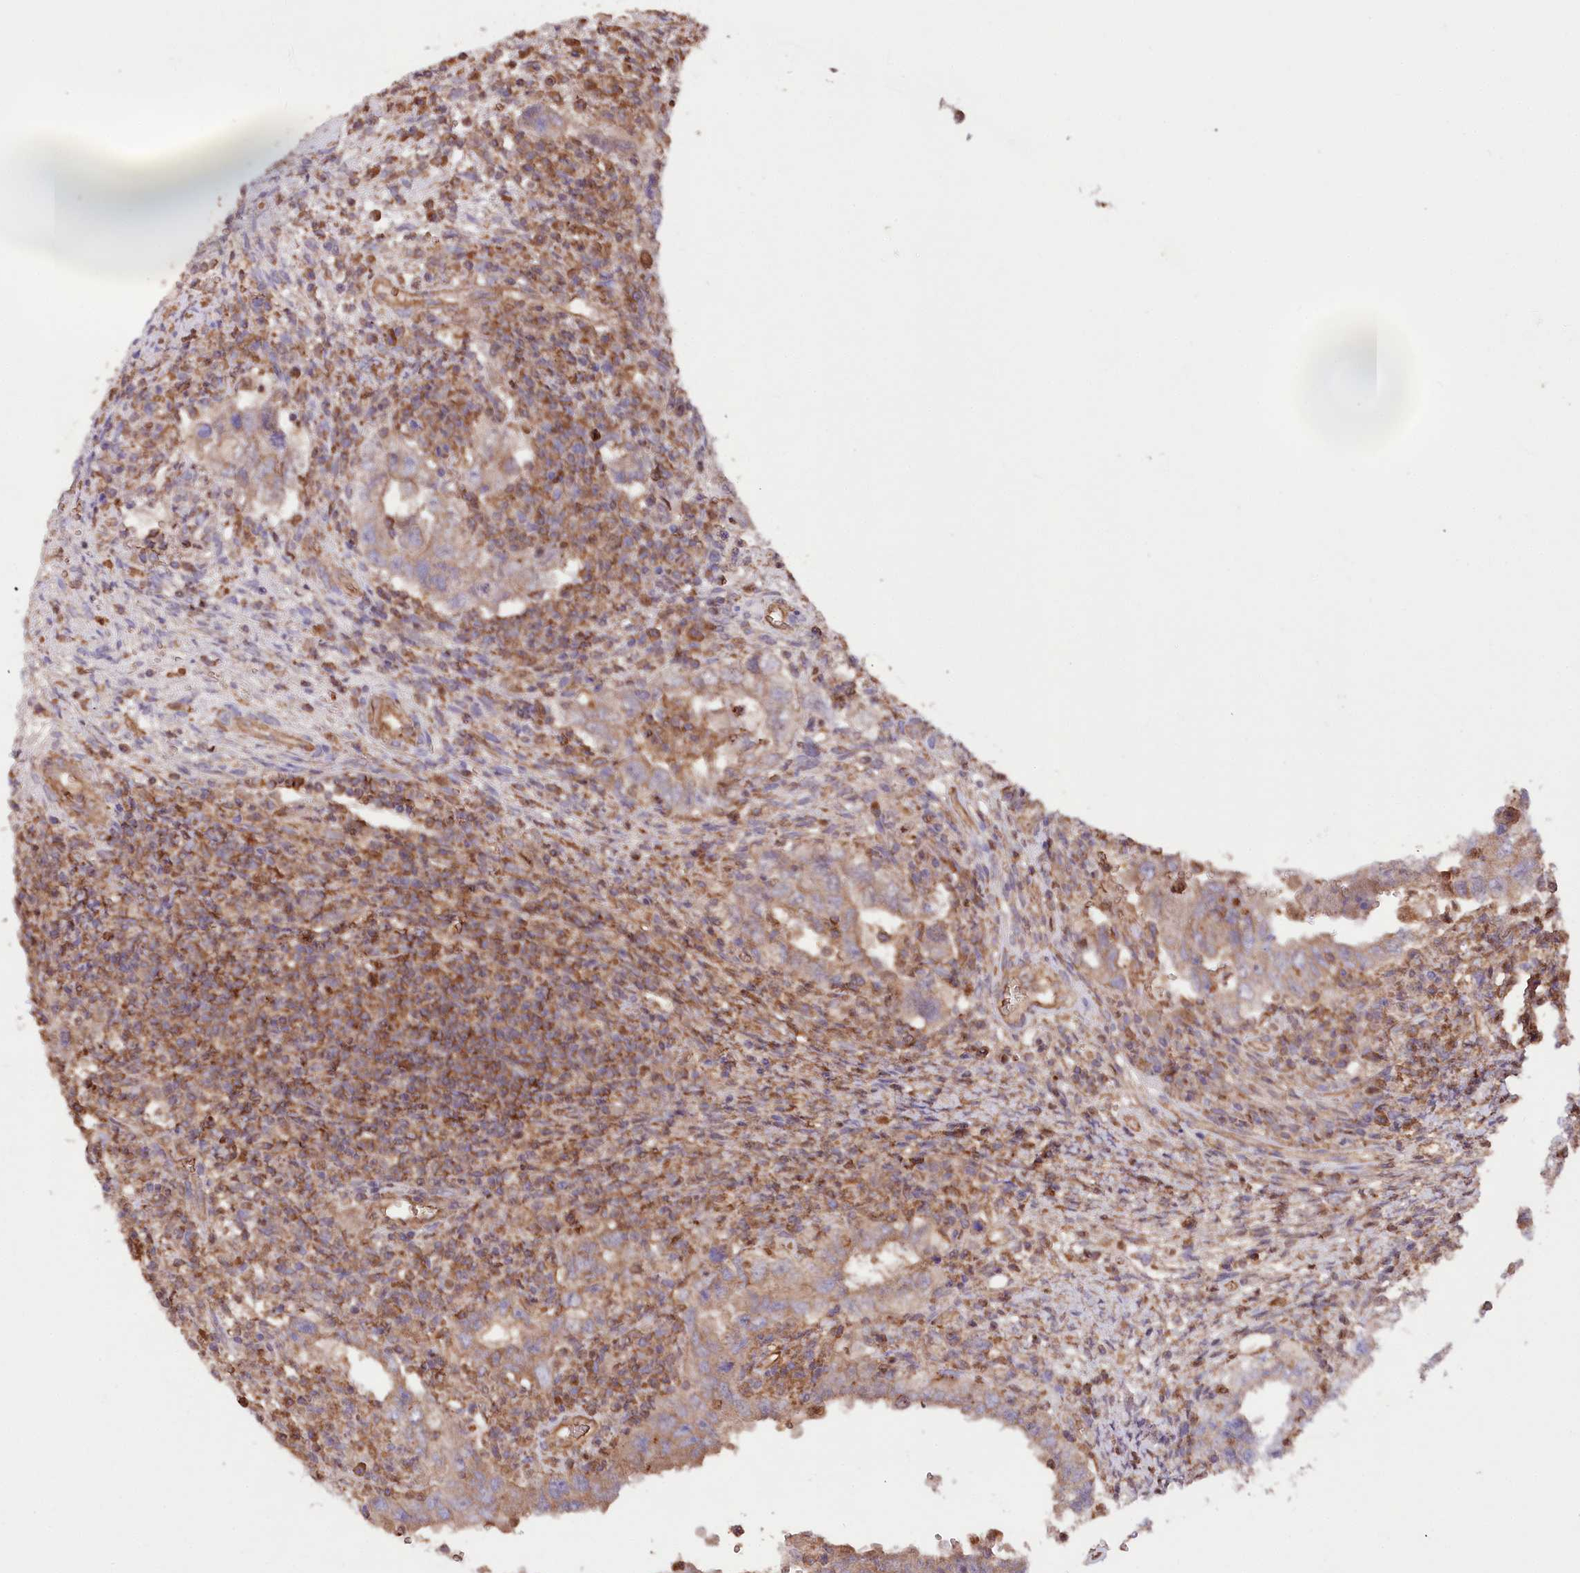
{"staining": {"intensity": "moderate", "quantity": ">75%", "location": "cytoplasmic/membranous"}, "tissue": "testis cancer", "cell_type": "Tumor cells", "image_type": "cancer", "snomed": [{"axis": "morphology", "description": "Carcinoma, Embryonal, NOS"}, {"axis": "topography", "description": "Testis"}], "caption": "Testis embryonal carcinoma was stained to show a protein in brown. There is medium levels of moderate cytoplasmic/membranous staining in approximately >75% of tumor cells.", "gene": "LSG1", "patient": {"sex": "male", "age": 26}}